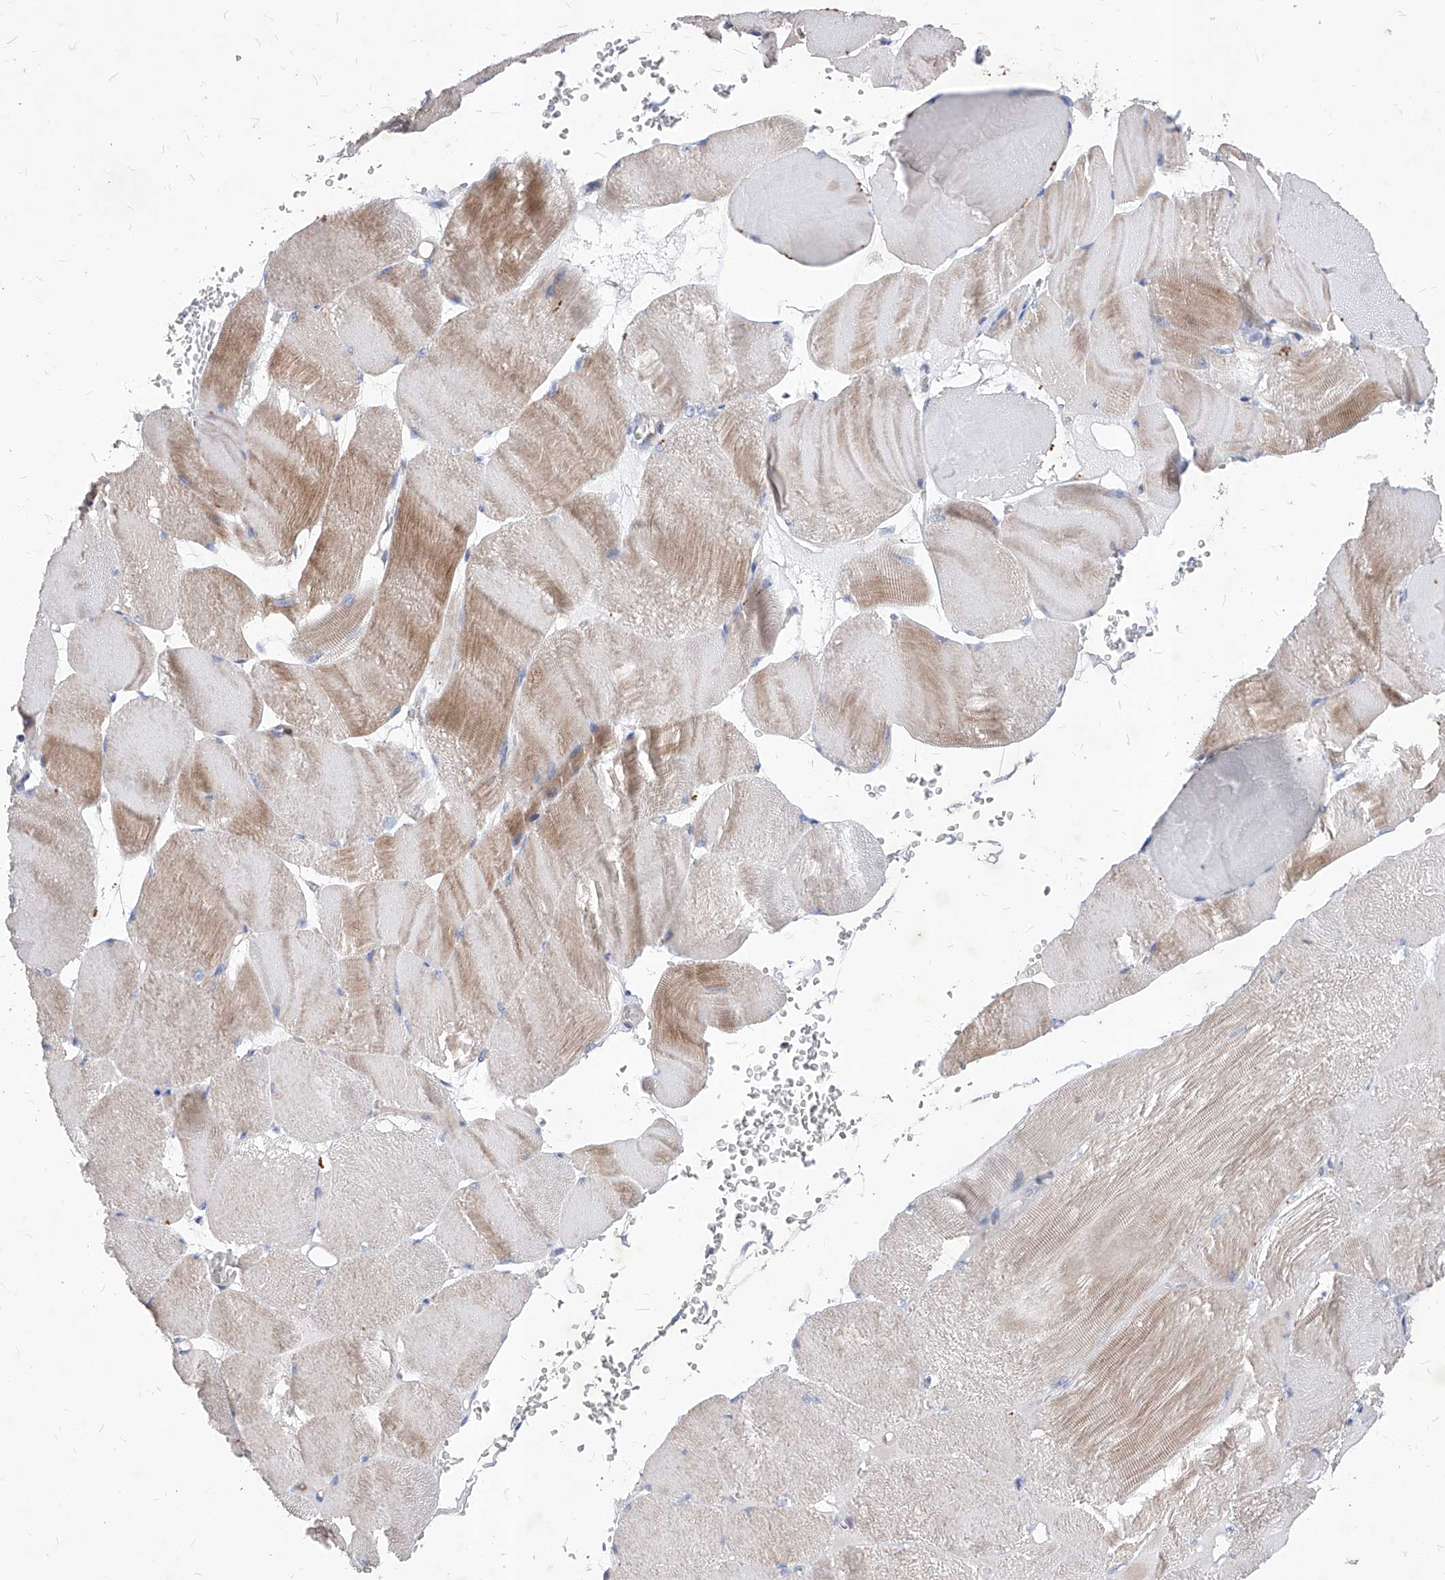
{"staining": {"intensity": "moderate", "quantity": "<25%", "location": "cytoplasmic/membranous"}, "tissue": "skeletal muscle", "cell_type": "Myocytes", "image_type": "normal", "snomed": [{"axis": "morphology", "description": "Normal tissue, NOS"}, {"axis": "morphology", "description": "Basal cell carcinoma"}, {"axis": "topography", "description": "Skeletal muscle"}], "caption": "Protein staining displays moderate cytoplasmic/membranous expression in about <25% of myocytes in benign skeletal muscle. (Brightfield microscopy of DAB IHC at high magnification).", "gene": "UBOX5", "patient": {"sex": "female", "age": 64}}